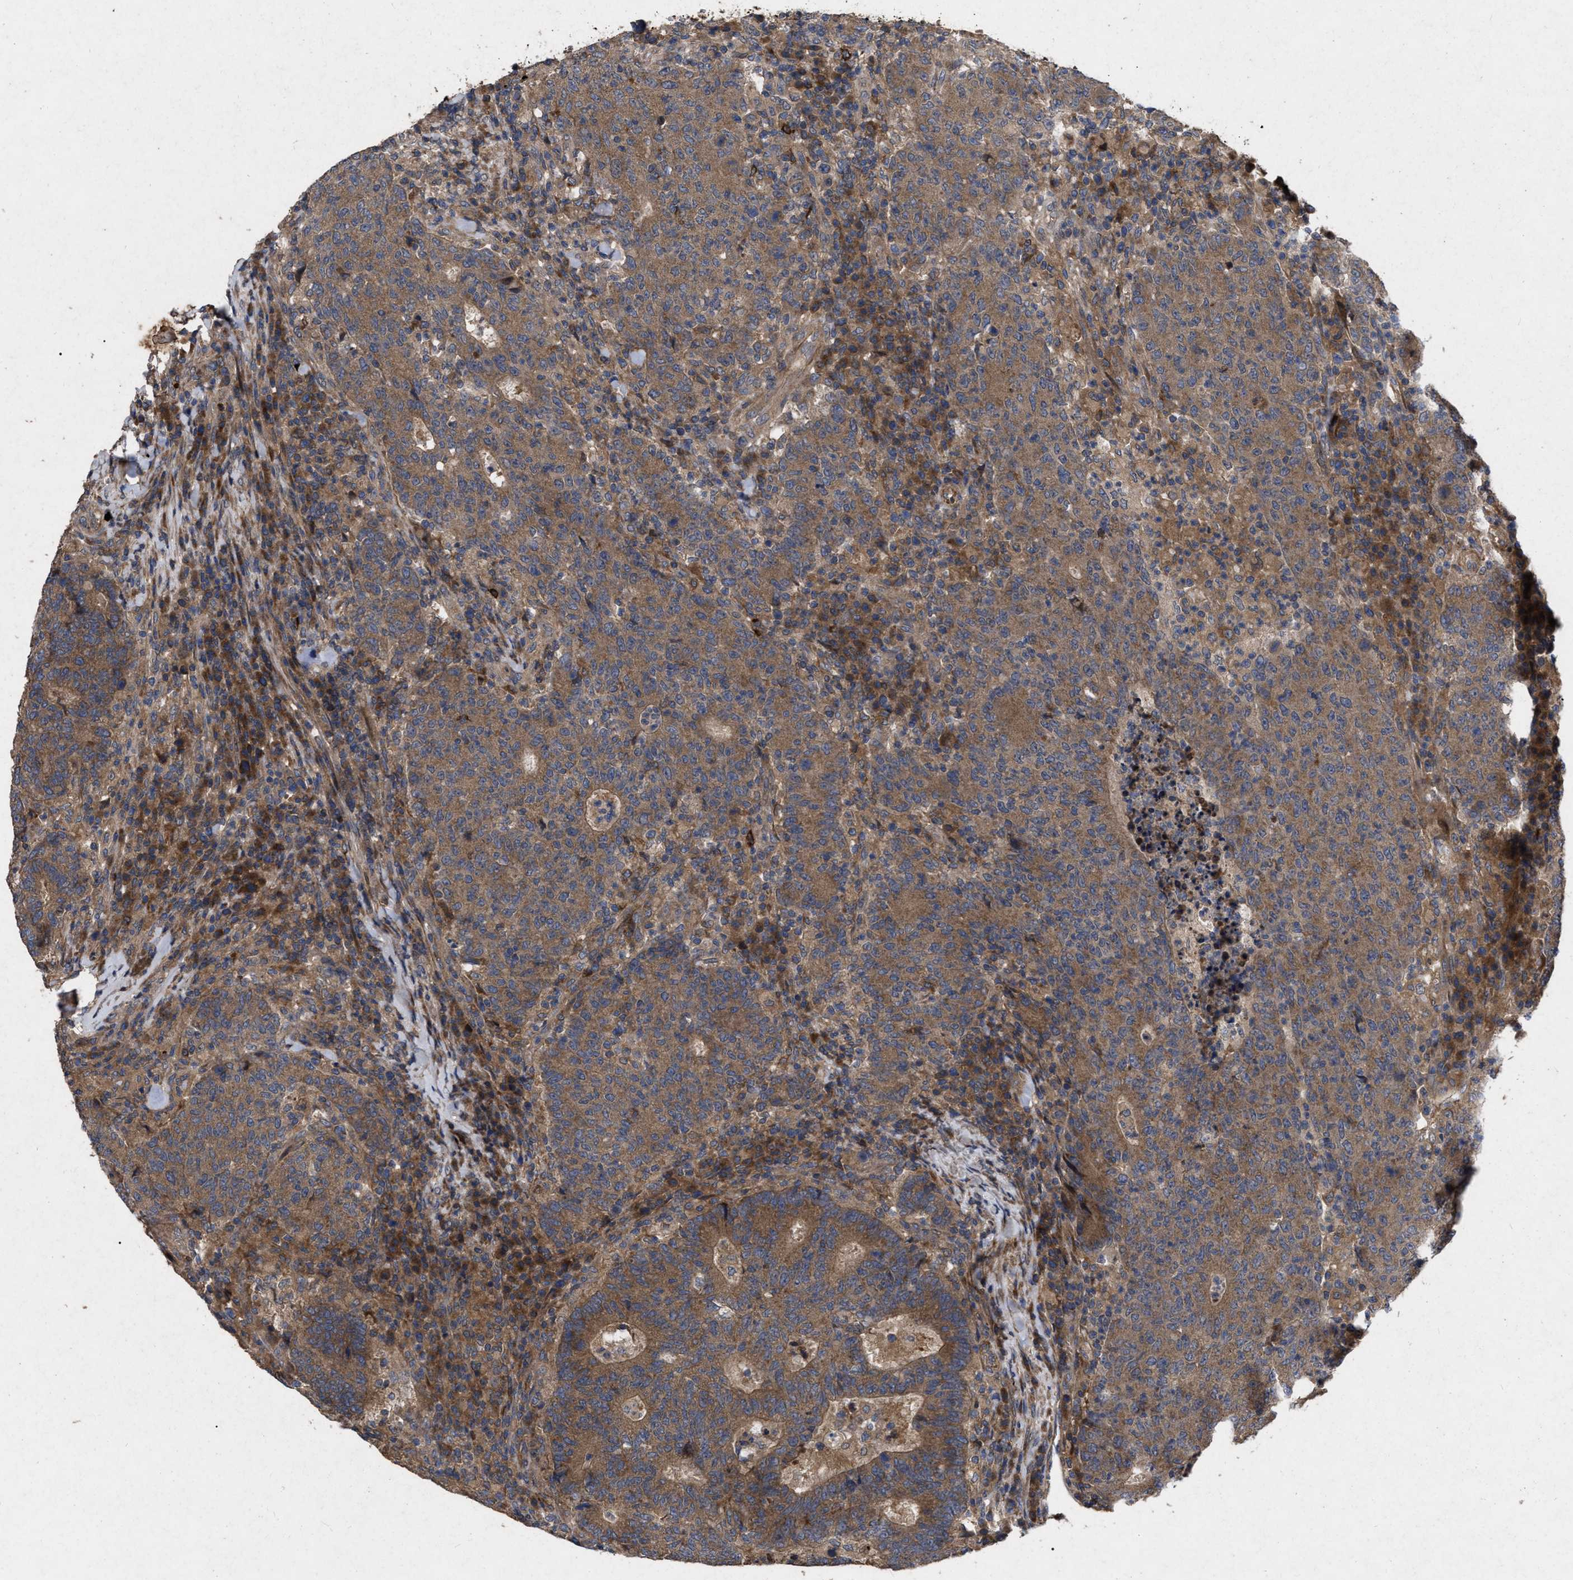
{"staining": {"intensity": "moderate", "quantity": ">75%", "location": "cytoplasmic/membranous"}, "tissue": "colorectal cancer", "cell_type": "Tumor cells", "image_type": "cancer", "snomed": [{"axis": "morphology", "description": "Adenocarcinoma, NOS"}, {"axis": "topography", "description": "Colon"}], "caption": "Immunohistochemistry (IHC) (DAB) staining of human colorectal cancer (adenocarcinoma) reveals moderate cytoplasmic/membranous protein expression in about >75% of tumor cells. (Stains: DAB (3,3'-diaminobenzidine) in brown, nuclei in blue, Microscopy: brightfield microscopy at high magnification).", "gene": "CDKN2C", "patient": {"sex": "female", "age": 75}}